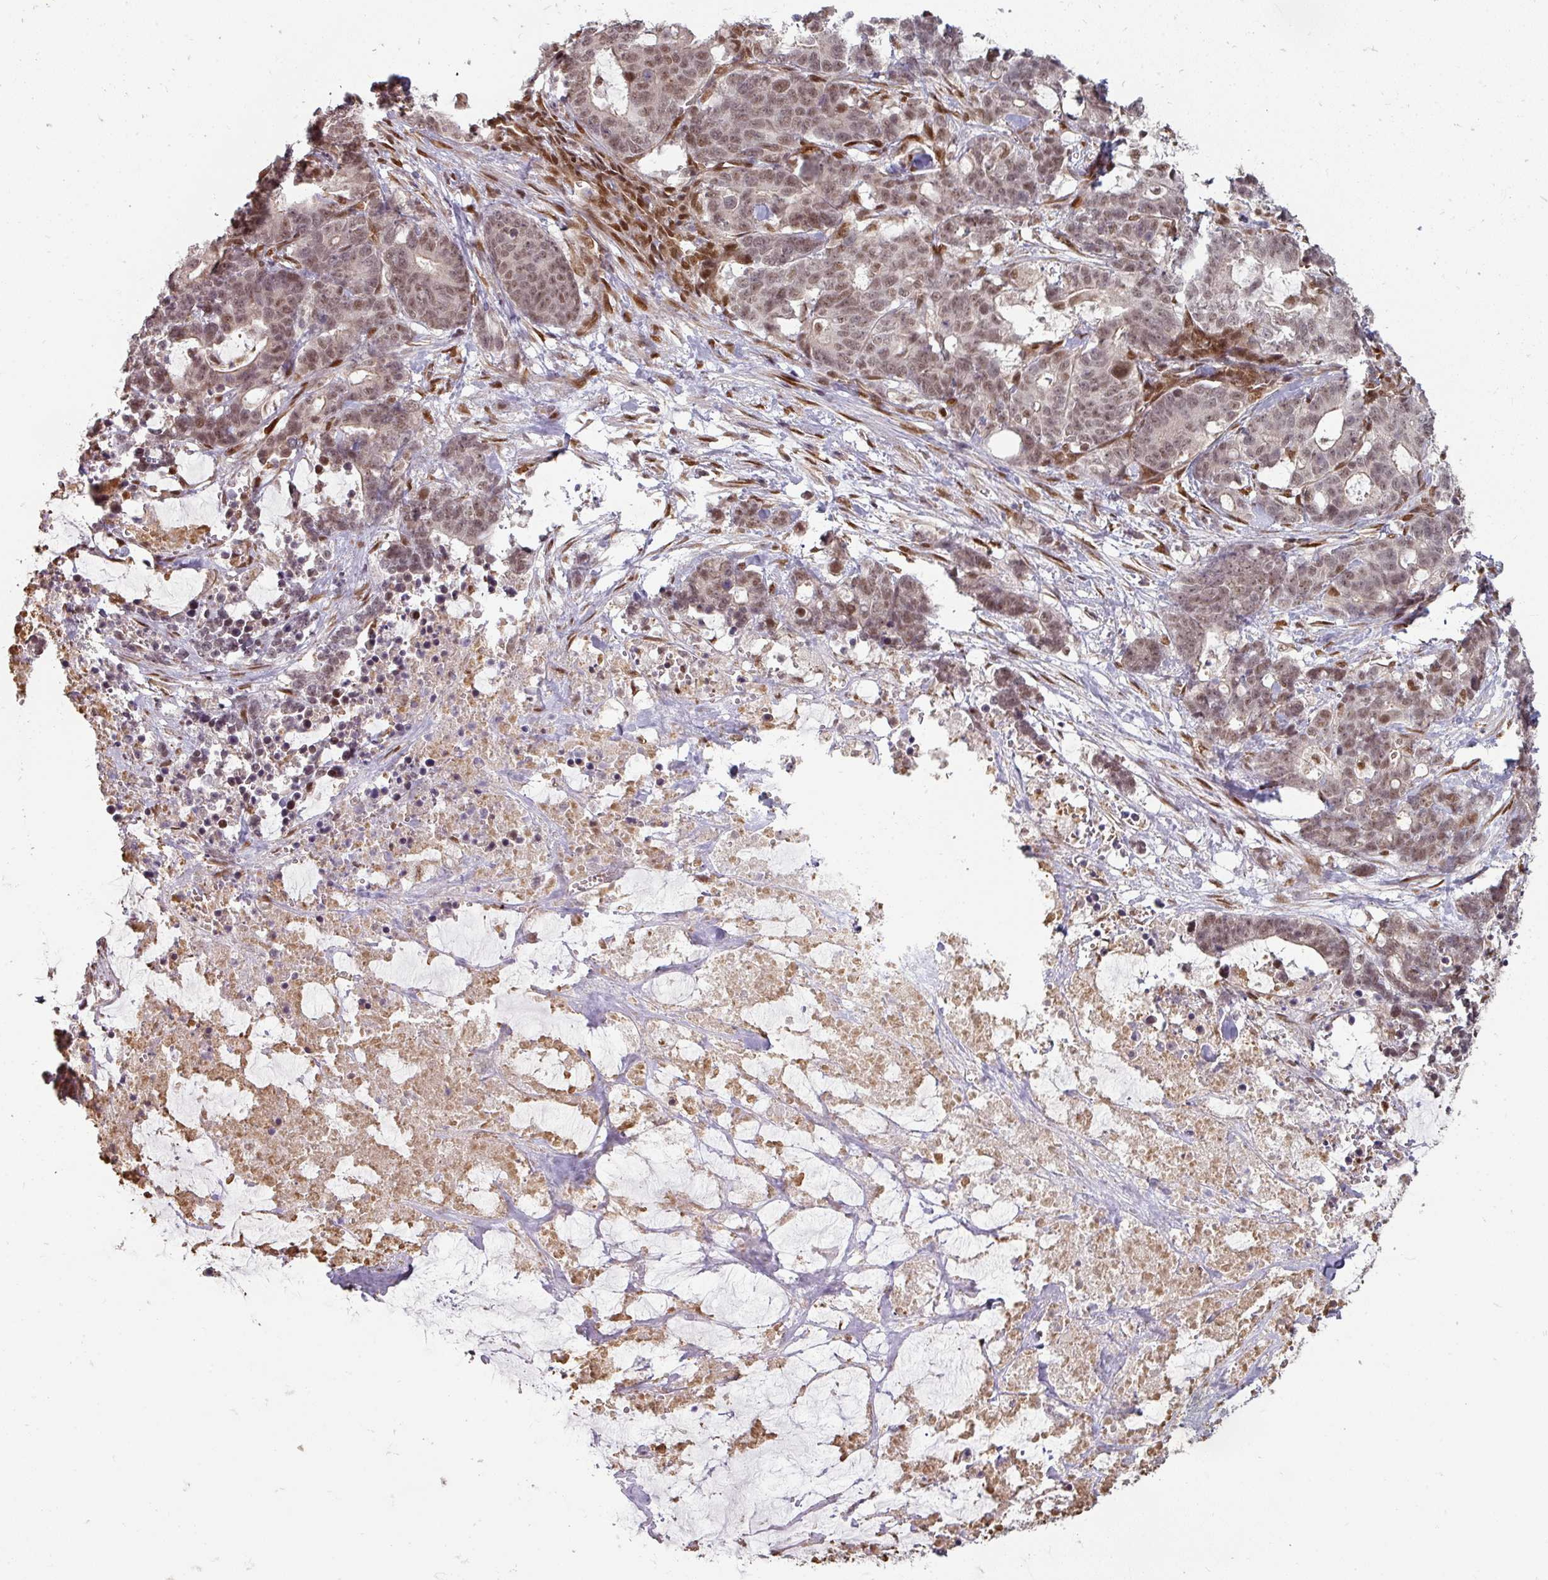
{"staining": {"intensity": "weak", "quantity": ">75%", "location": "nuclear"}, "tissue": "stomach cancer", "cell_type": "Tumor cells", "image_type": "cancer", "snomed": [{"axis": "morphology", "description": "Normal tissue, NOS"}, {"axis": "morphology", "description": "Adenocarcinoma, NOS"}, {"axis": "topography", "description": "Stomach"}], "caption": "This photomicrograph exhibits stomach cancer stained with IHC to label a protein in brown. The nuclear of tumor cells show weak positivity for the protein. Nuclei are counter-stained blue.", "gene": "SIK3", "patient": {"sex": "female", "age": 64}}